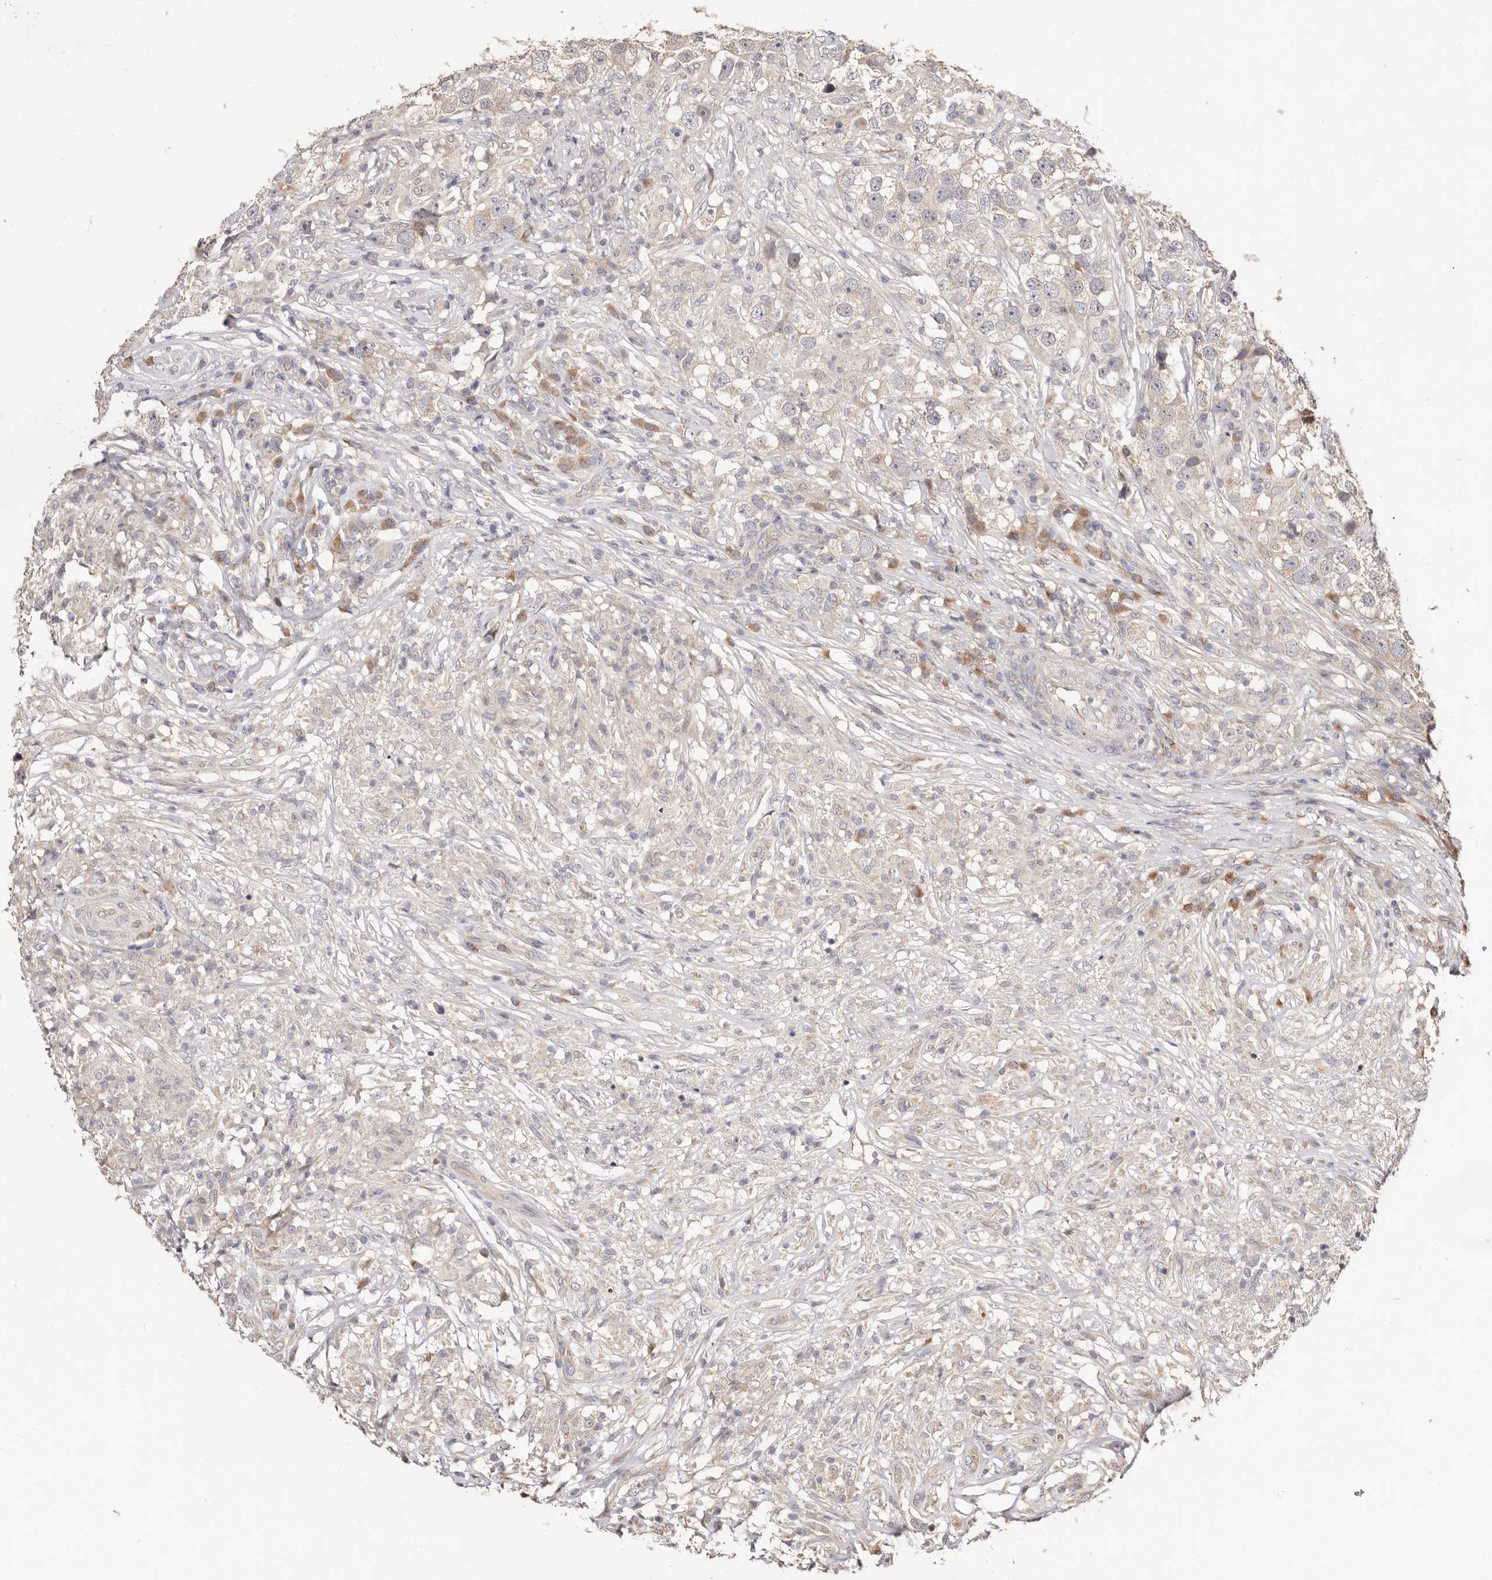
{"staining": {"intensity": "negative", "quantity": "none", "location": "none"}, "tissue": "testis cancer", "cell_type": "Tumor cells", "image_type": "cancer", "snomed": [{"axis": "morphology", "description": "Seminoma, NOS"}, {"axis": "topography", "description": "Testis"}], "caption": "Histopathology image shows no significant protein expression in tumor cells of testis seminoma. Brightfield microscopy of immunohistochemistry (IHC) stained with DAB (brown) and hematoxylin (blue), captured at high magnification.", "gene": "USP33", "patient": {"sex": "male", "age": 49}}